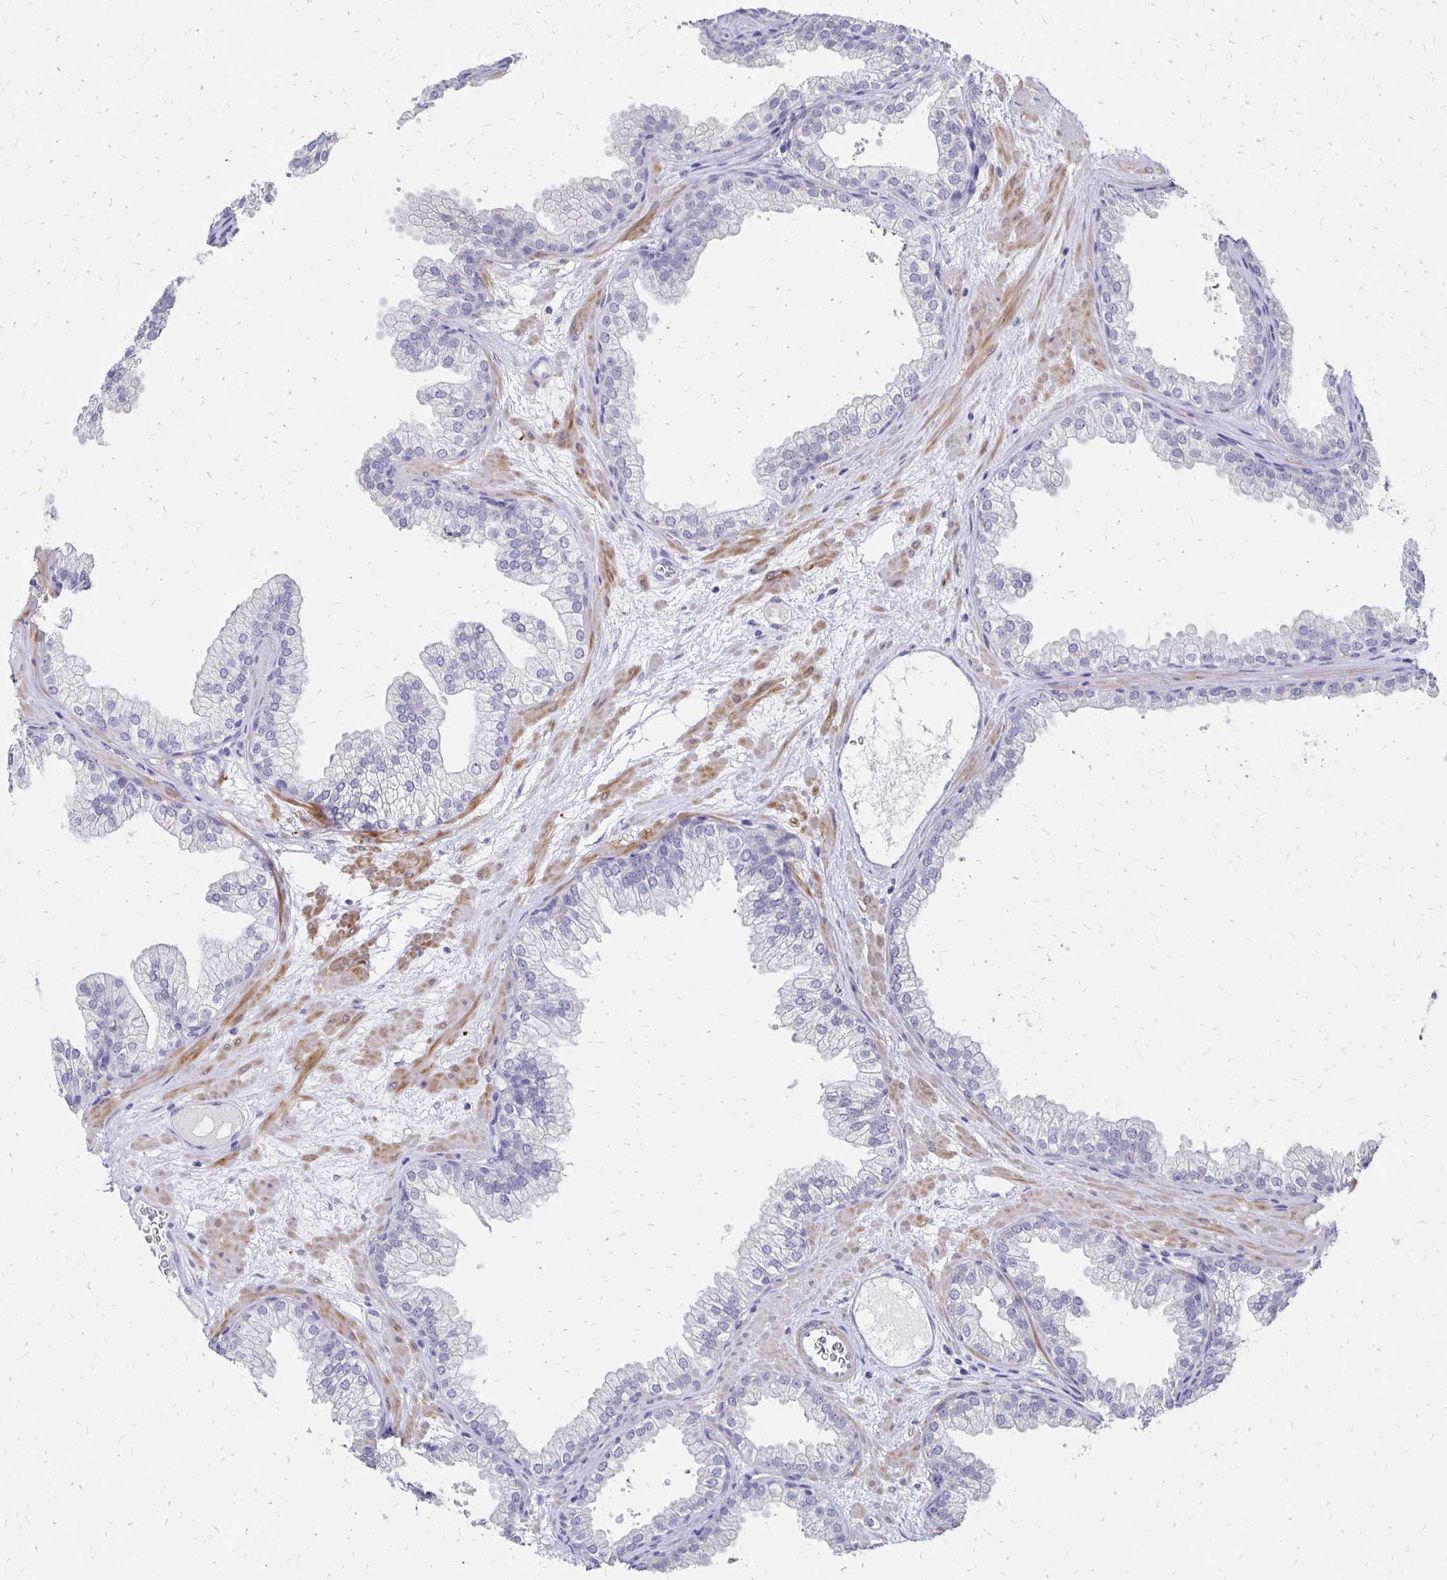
{"staining": {"intensity": "negative", "quantity": "none", "location": "none"}, "tissue": "prostate", "cell_type": "Glandular cells", "image_type": "normal", "snomed": [{"axis": "morphology", "description": "Normal tissue, NOS"}, {"axis": "topography", "description": "Prostate"}], "caption": "Immunohistochemical staining of unremarkable prostate reveals no significant staining in glandular cells.", "gene": "ATOSB", "patient": {"sex": "male", "age": 37}}